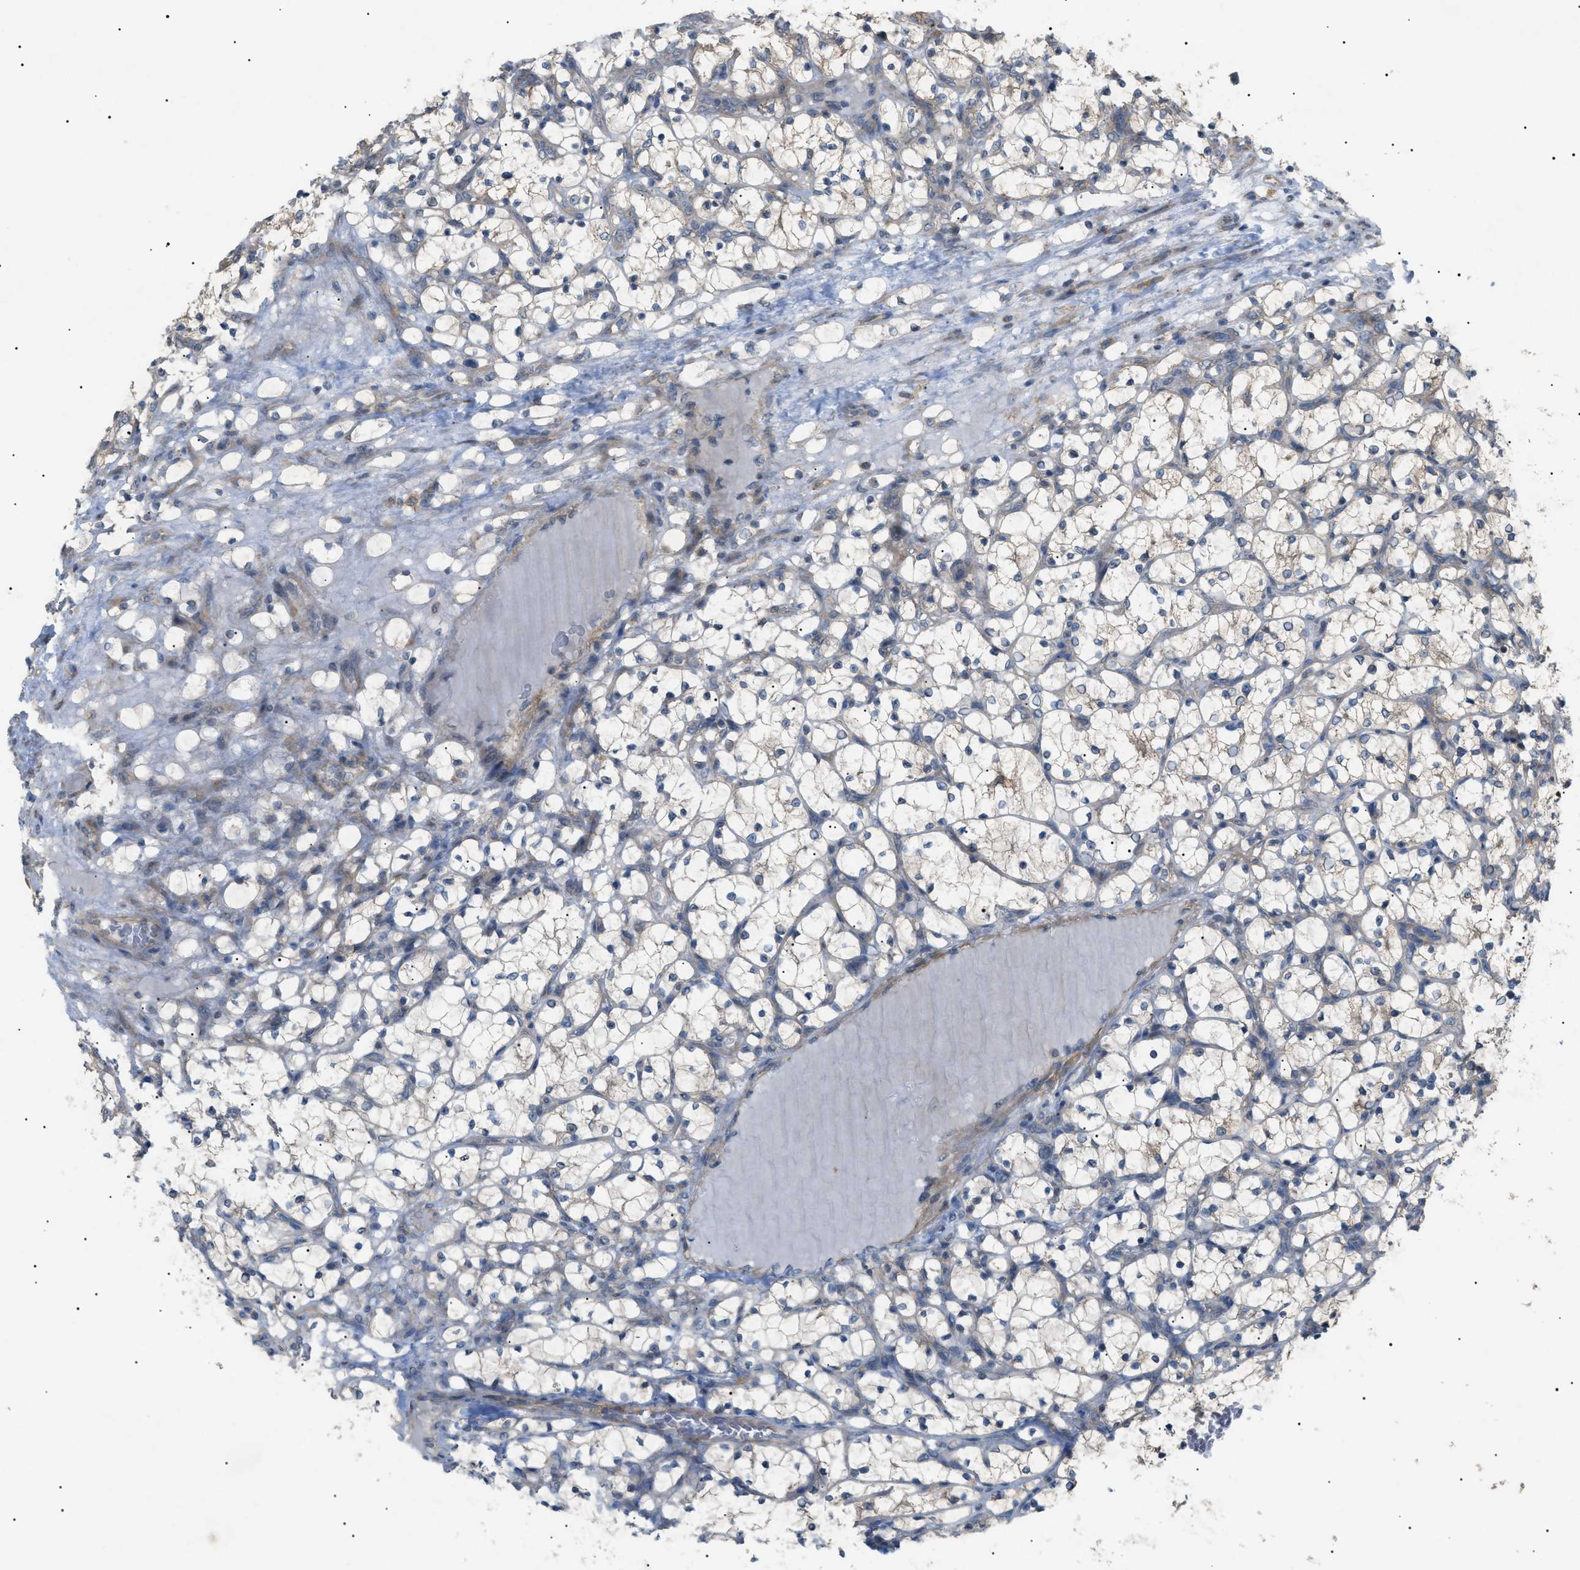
{"staining": {"intensity": "weak", "quantity": "25%-75%", "location": "cytoplasmic/membranous"}, "tissue": "renal cancer", "cell_type": "Tumor cells", "image_type": "cancer", "snomed": [{"axis": "morphology", "description": "Adenocarcinoma, NOS"}, {"axis": "topography", "description": "Kidney"}], "caption": "Renal cancer (adenocarcinoma) stained with a protein marker exhibits weak staining in tumor cells.", "gene": "IRS2", "patient": {"sex": "female", "age": 69}}